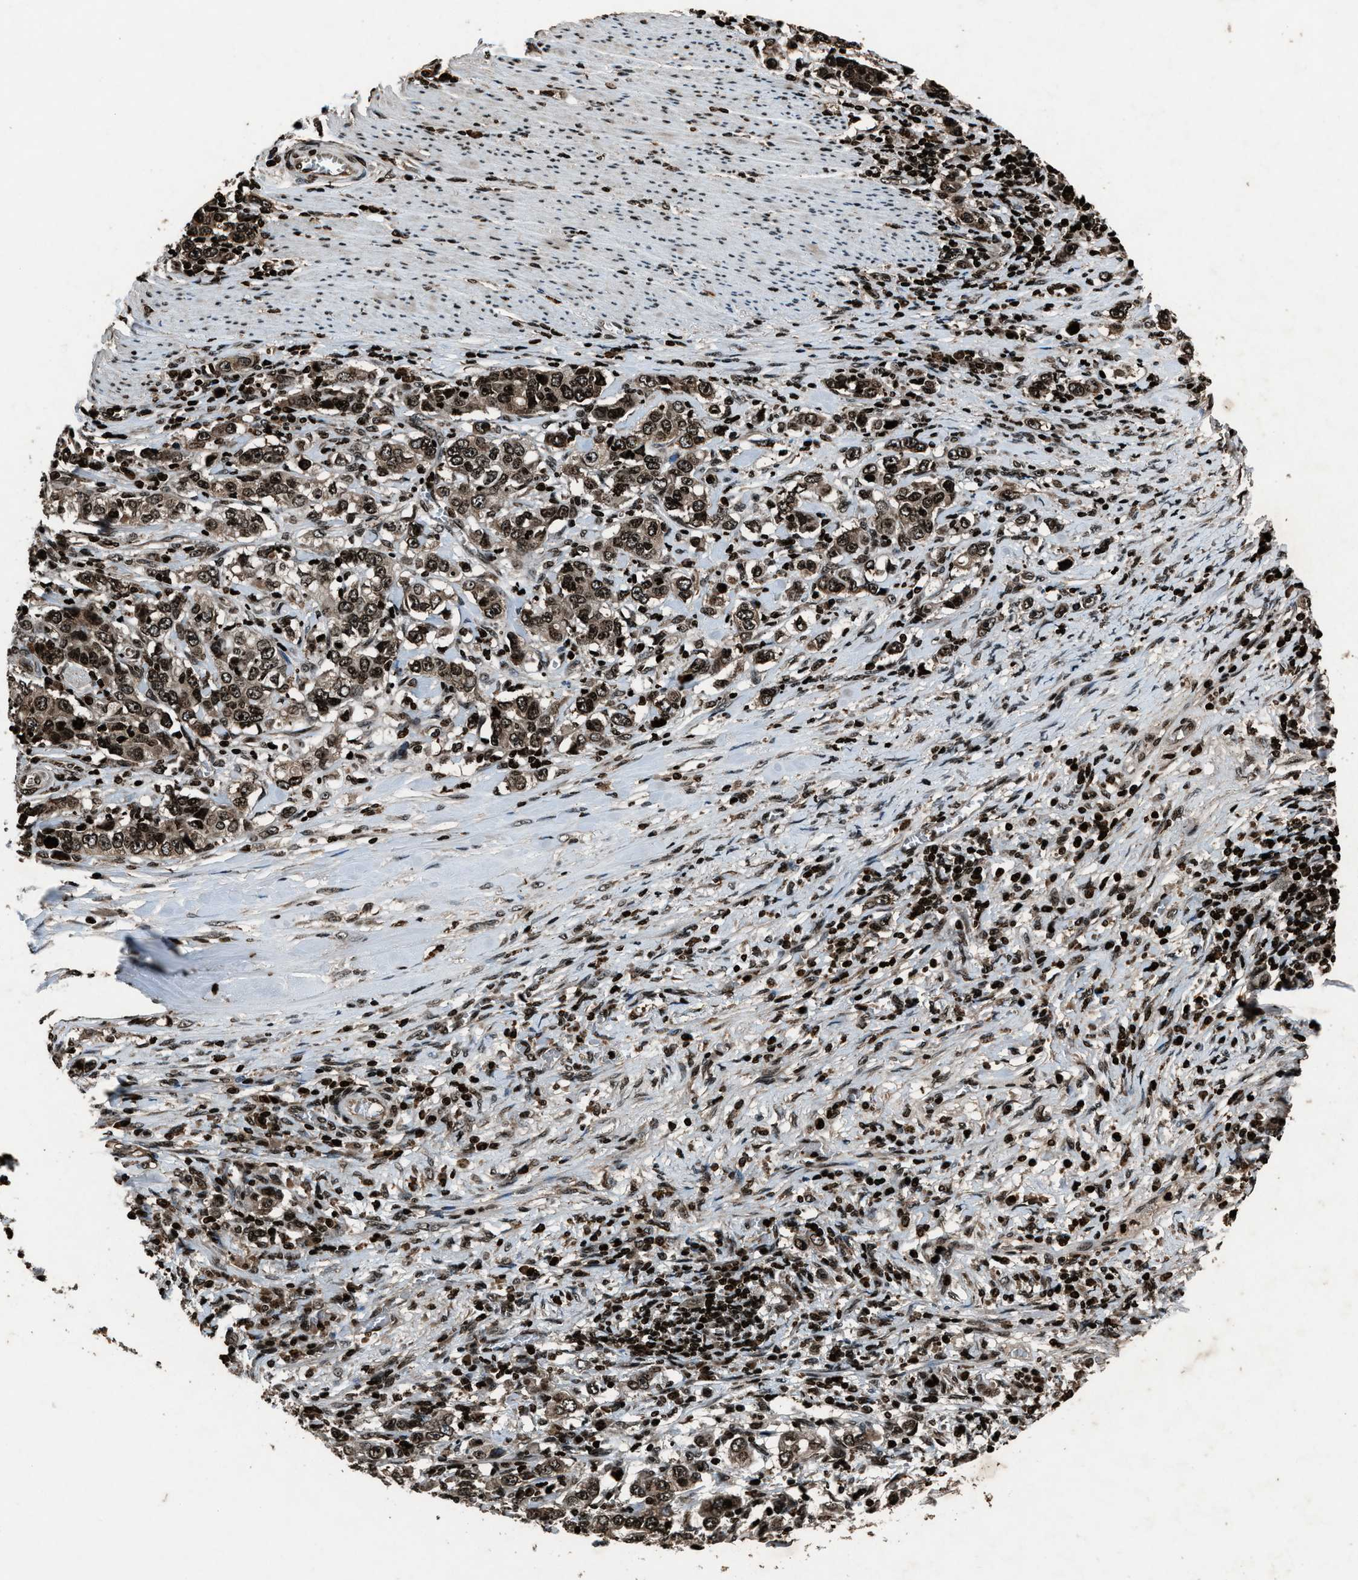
{"staining": {"intensity": "strong", "quantity": ">75%", "location": "nuclear"}, "tissue": "stomach cancer", "cell_type": "Tumor cells", "image_type": "cancer", "snomed": [{"axis": "morphology", "description": "Adenocarcinoma, NOS"}, {"axis": "topography", "description": "Stomach, lower"}], "caption": "The image displays a brown stain indicating the presence of a protein in the nuclear of tumor cells in adenocarcinoma (stomach). (DAB IHC, brown staining for protein, blue staining for nuclei).", "gene": "H4C1", "patient": {"sex": "female", "age": 72}}